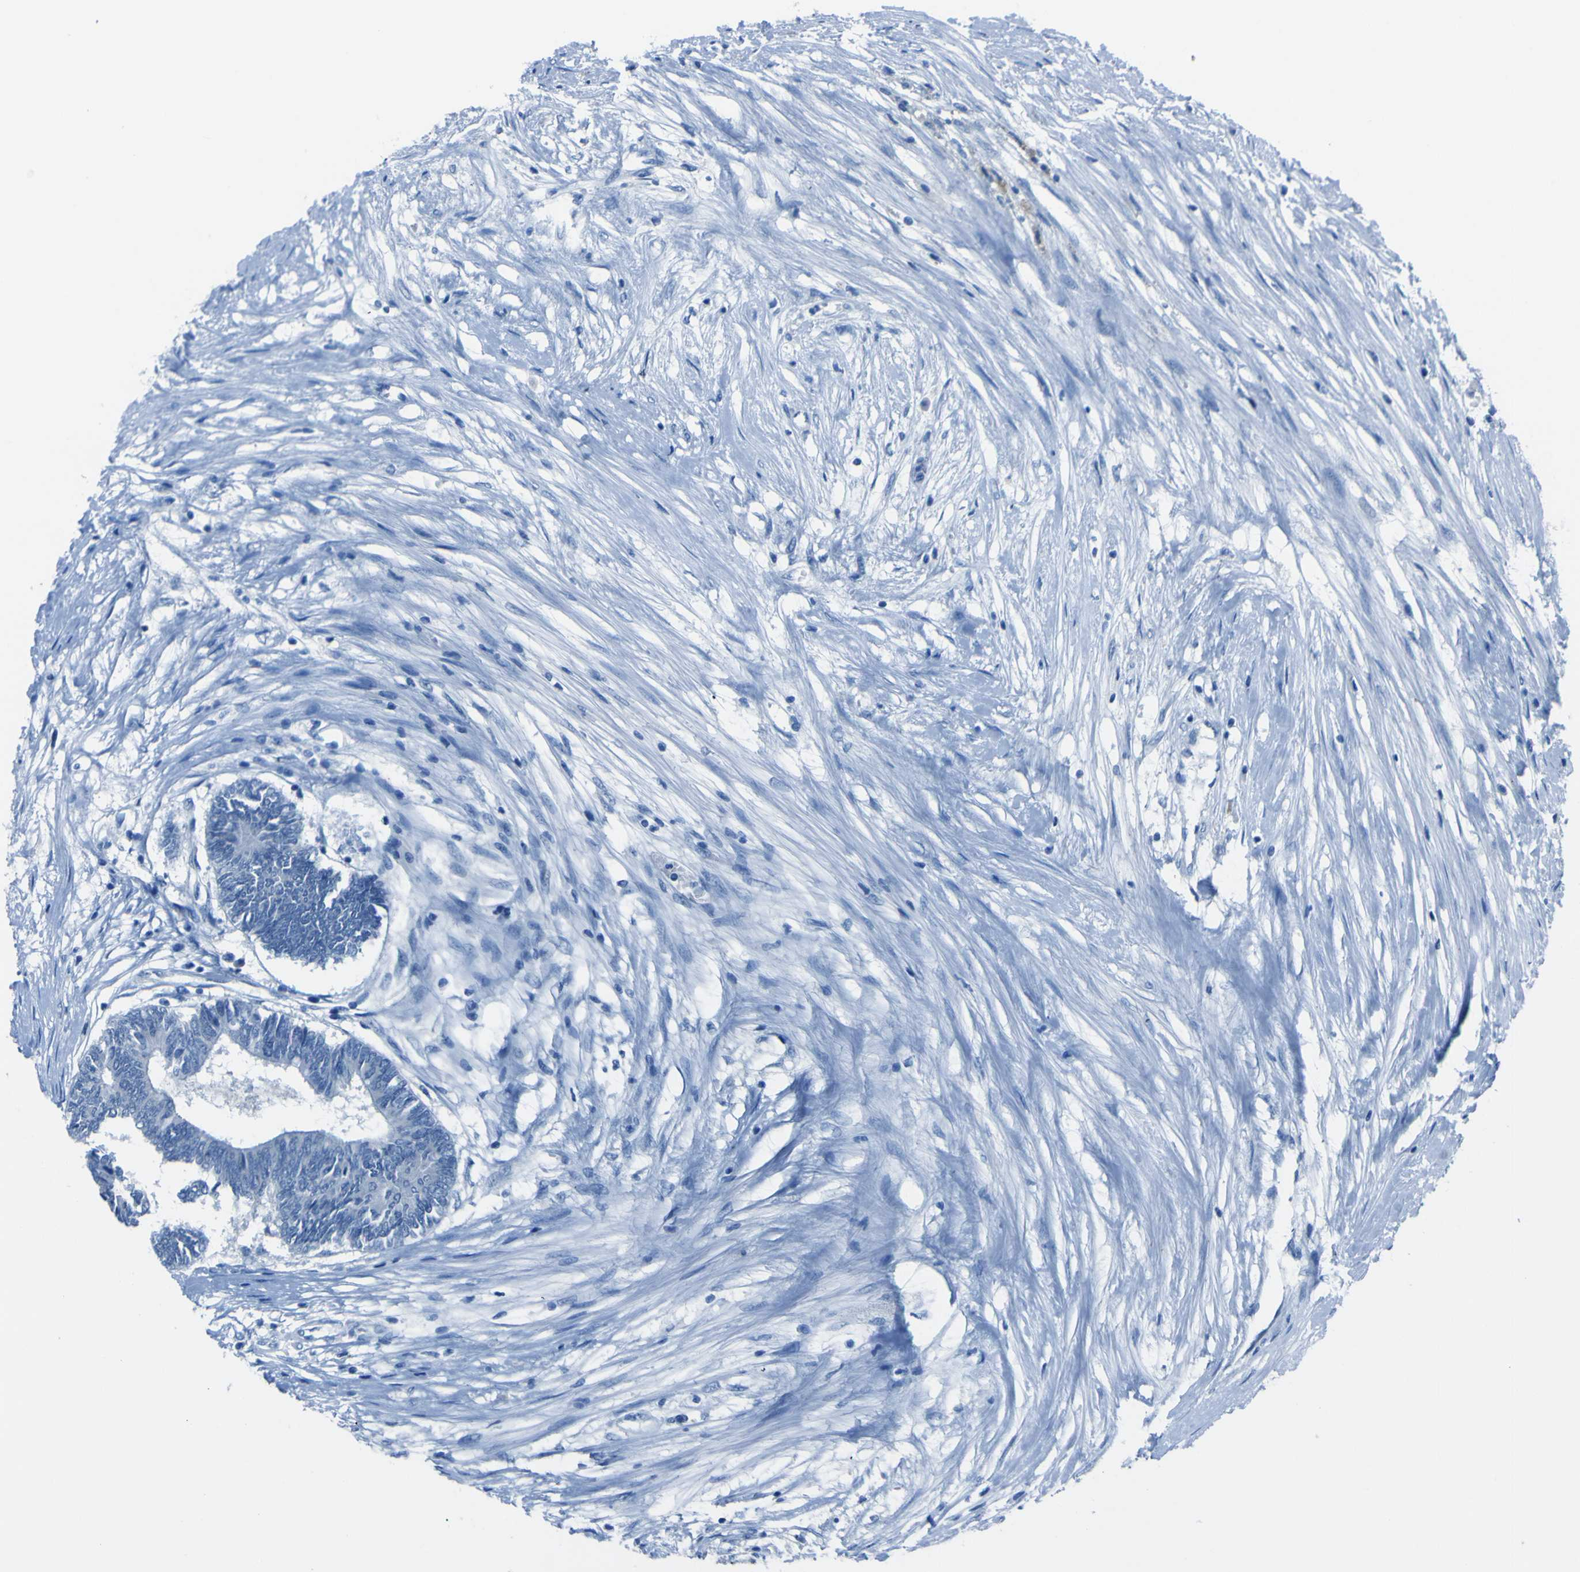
{"staining": {"intensity": "negative", "quantity": "none", "location": "none"}, "tissue": "colorectal cancer", "cell_type": "Tumor cells", "image_type": "cancer", "snomed": [{"axis": "morphology", "description": "Adenocarcinoma, NOS"}, {"axis": "topography", "description": "Rectum"}], "caption": "This is an IHC histopathology image of human colorectal cancer. There is no staining in tumor cells.", "gene": "PHKG1", "patient": {"sex": "male", "age": 63}}